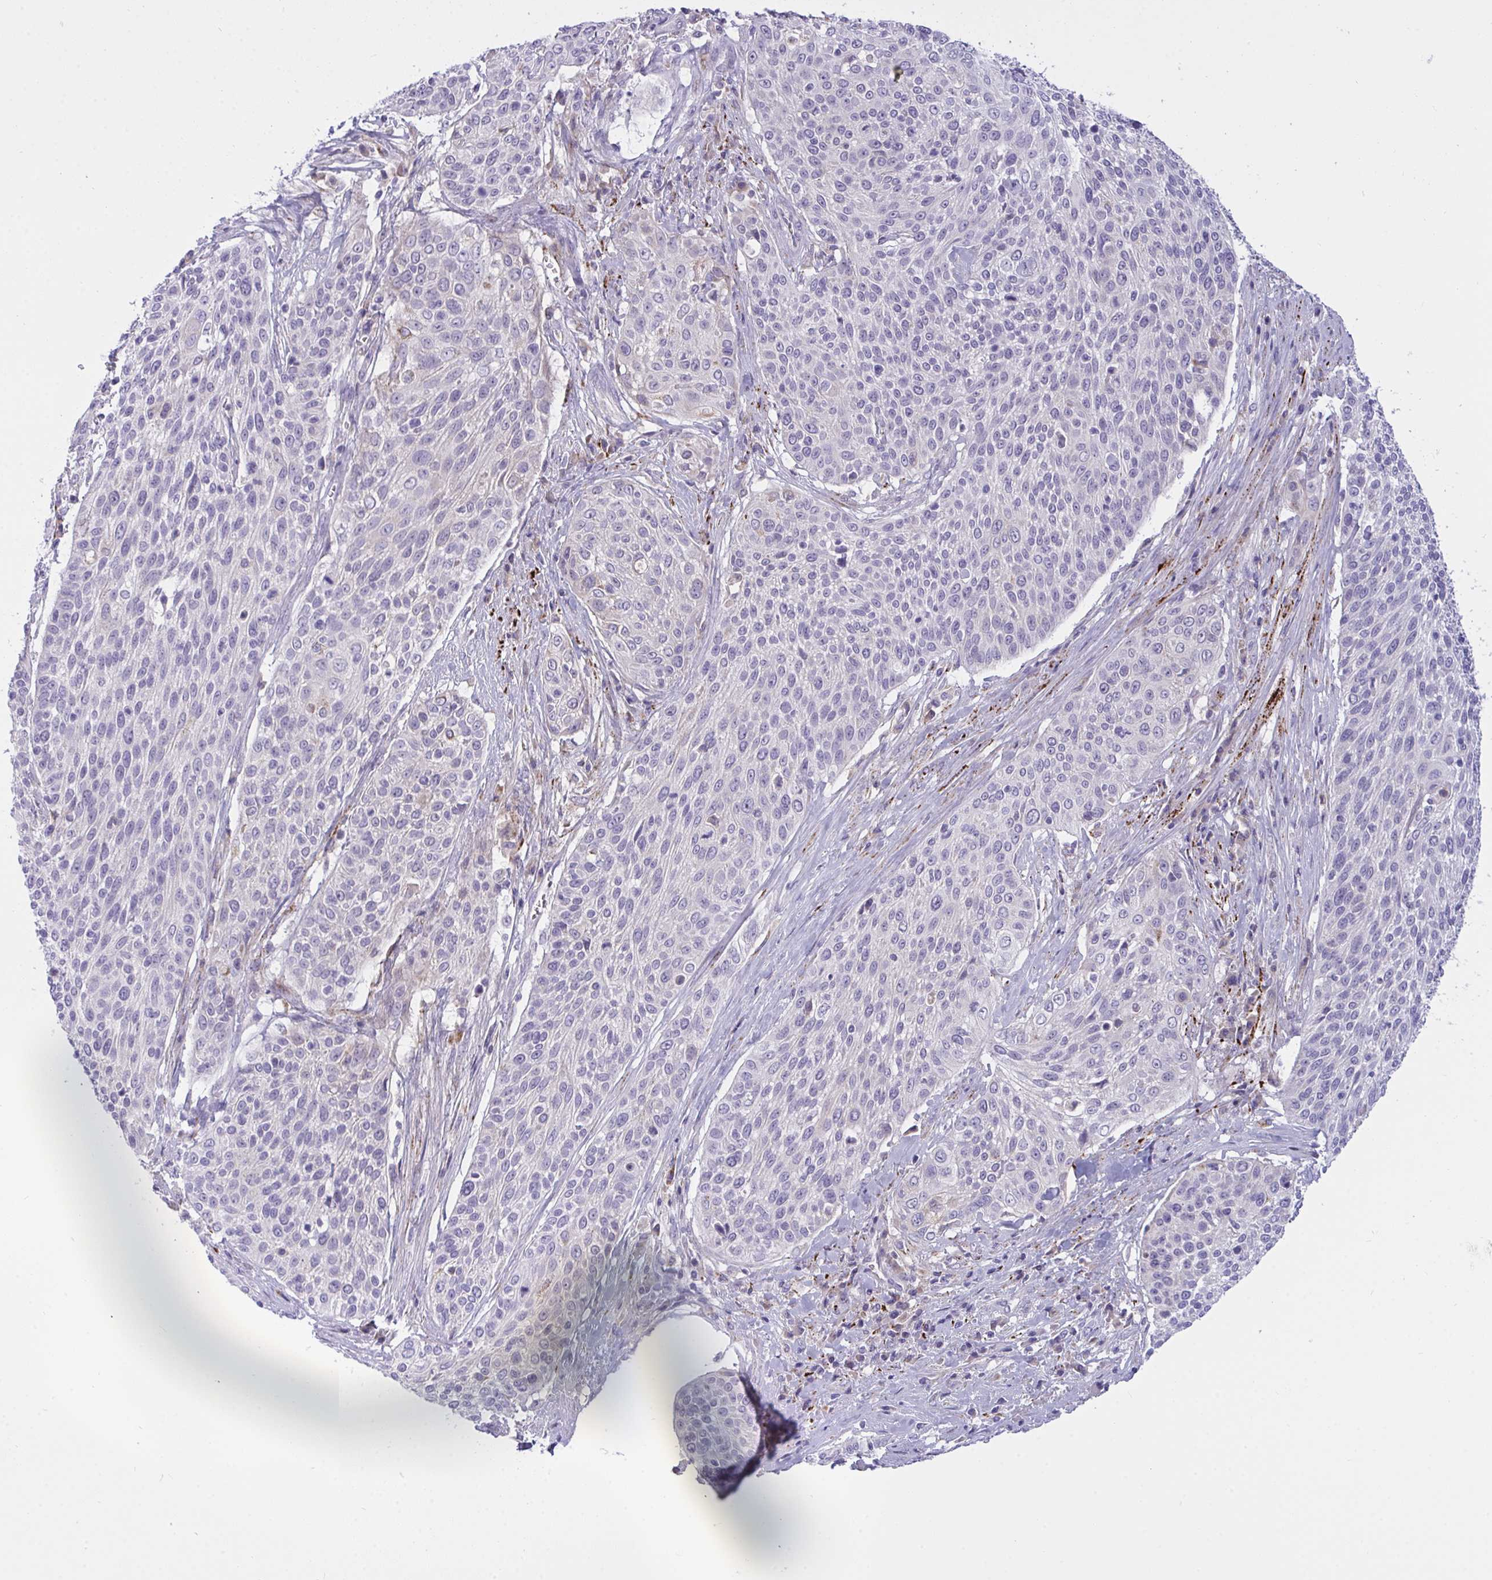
{"staining": {"intensity": "negative", "quantity": "none", "location": "none"}, "tissue": "cervical cancer", "cell_type": "Tumor cells", "image_type": "cancer", "snomed": [{"axis": "morphology", "description": "Squamous cell carcinoma, NOS"}, {"axis": "topography", "description": "Cervix"}], "caption": "This is an immunohistochemistry image of human cervical cancer. There is no positivity in tumor cells.", "gene": "SEMA6B", "patient": {"sex": "female", "age": 31}}